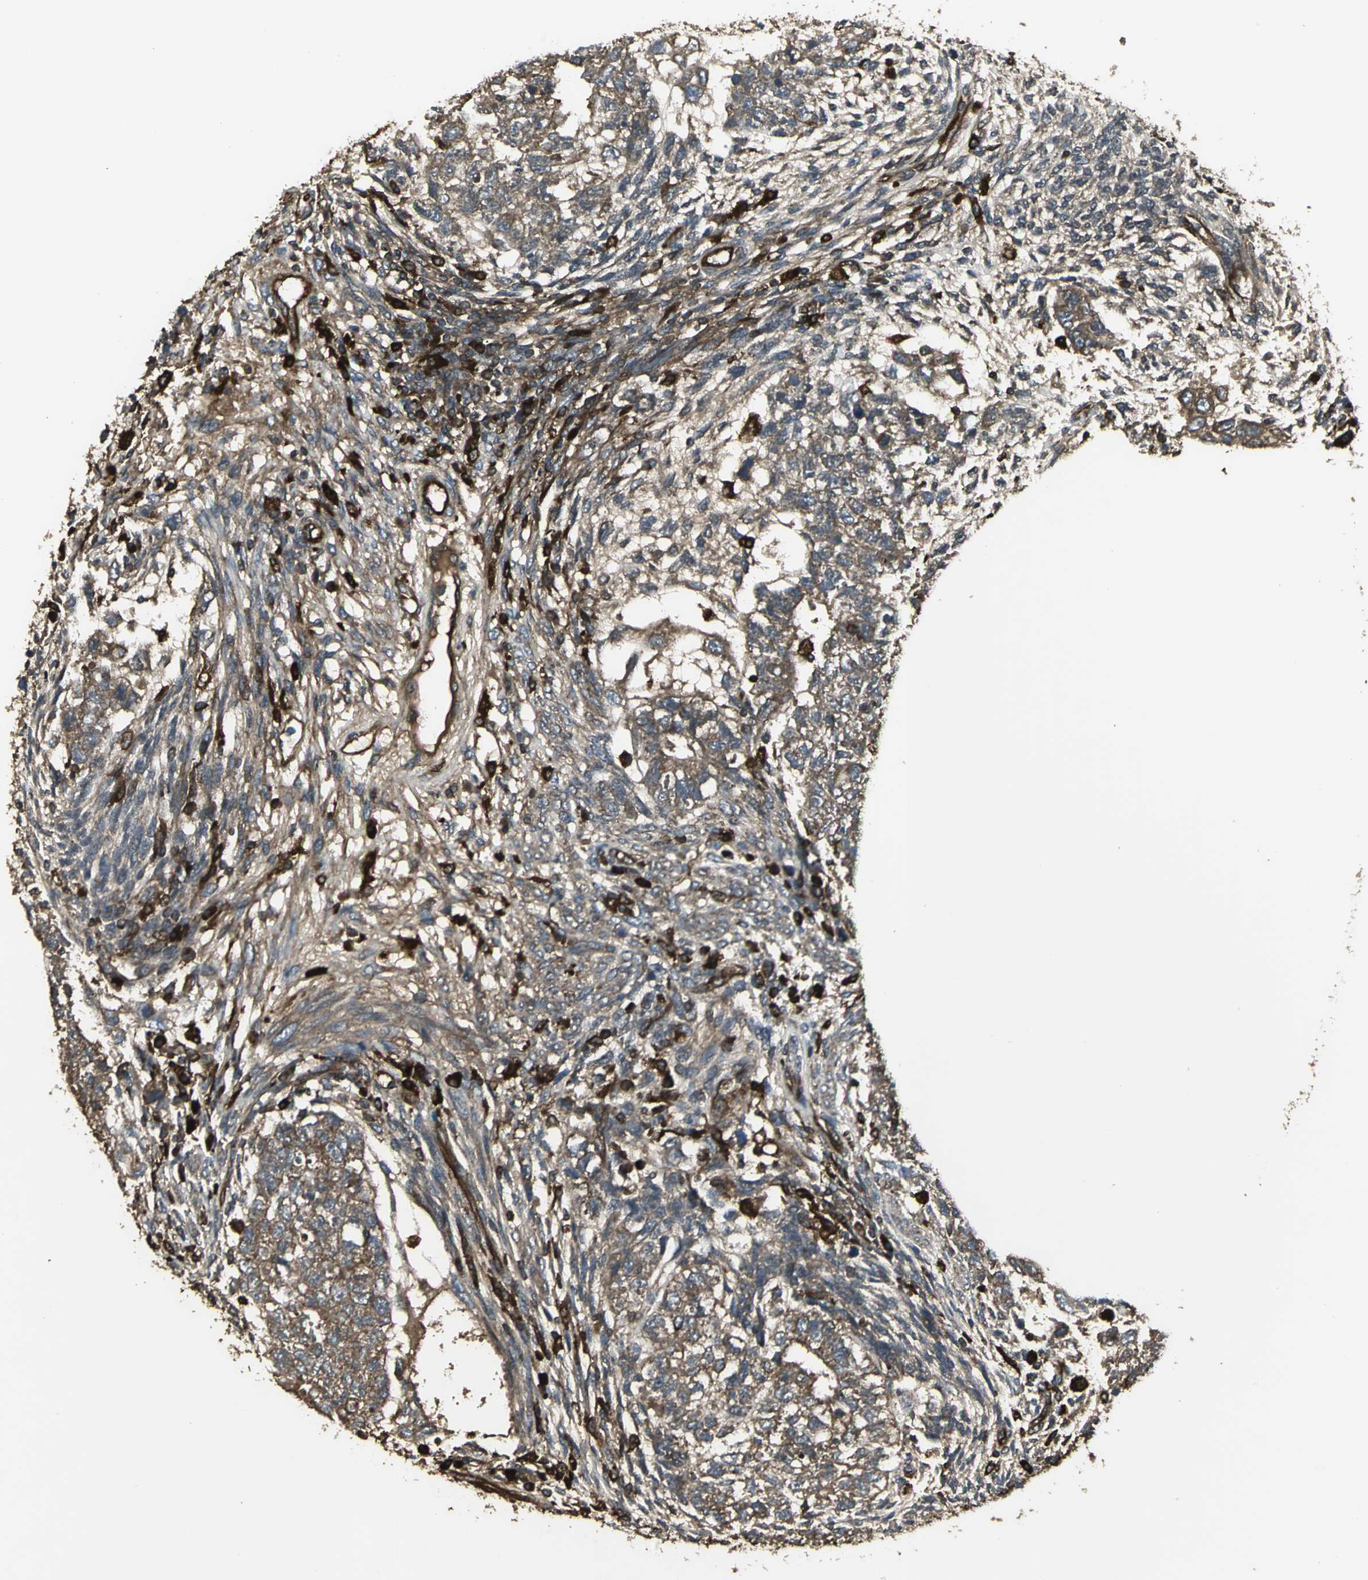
{"staining": {"intensity": "moderate", "quantity": ">75%", "location": "cytoplasmic/membranous"}, "tissue": "testis cancer", "cell_type": "Tumor cells", "image_type": "cancer", "snomed": [{"axis": "morphology", "description": "Normal tissue, NOS"}, {"axis": "morphology", "description": "Carcinoma, Embryonal, NOS"}, {"axis": "topography", "description": "Testis"}], "caption": "A micrograph of testis embryonal carcinoma stained for a protein exhibits moderate cytoplasmic/membranous brown staining in tumor cells. Using DAB (3,3'-diaminobenzidine) (brown) and hematoxylin (blue) stains, captured at high magnification using brightfield microscopy.", "gene": "PRXL2B", "patient": {"sex": "male", "age": 36}}